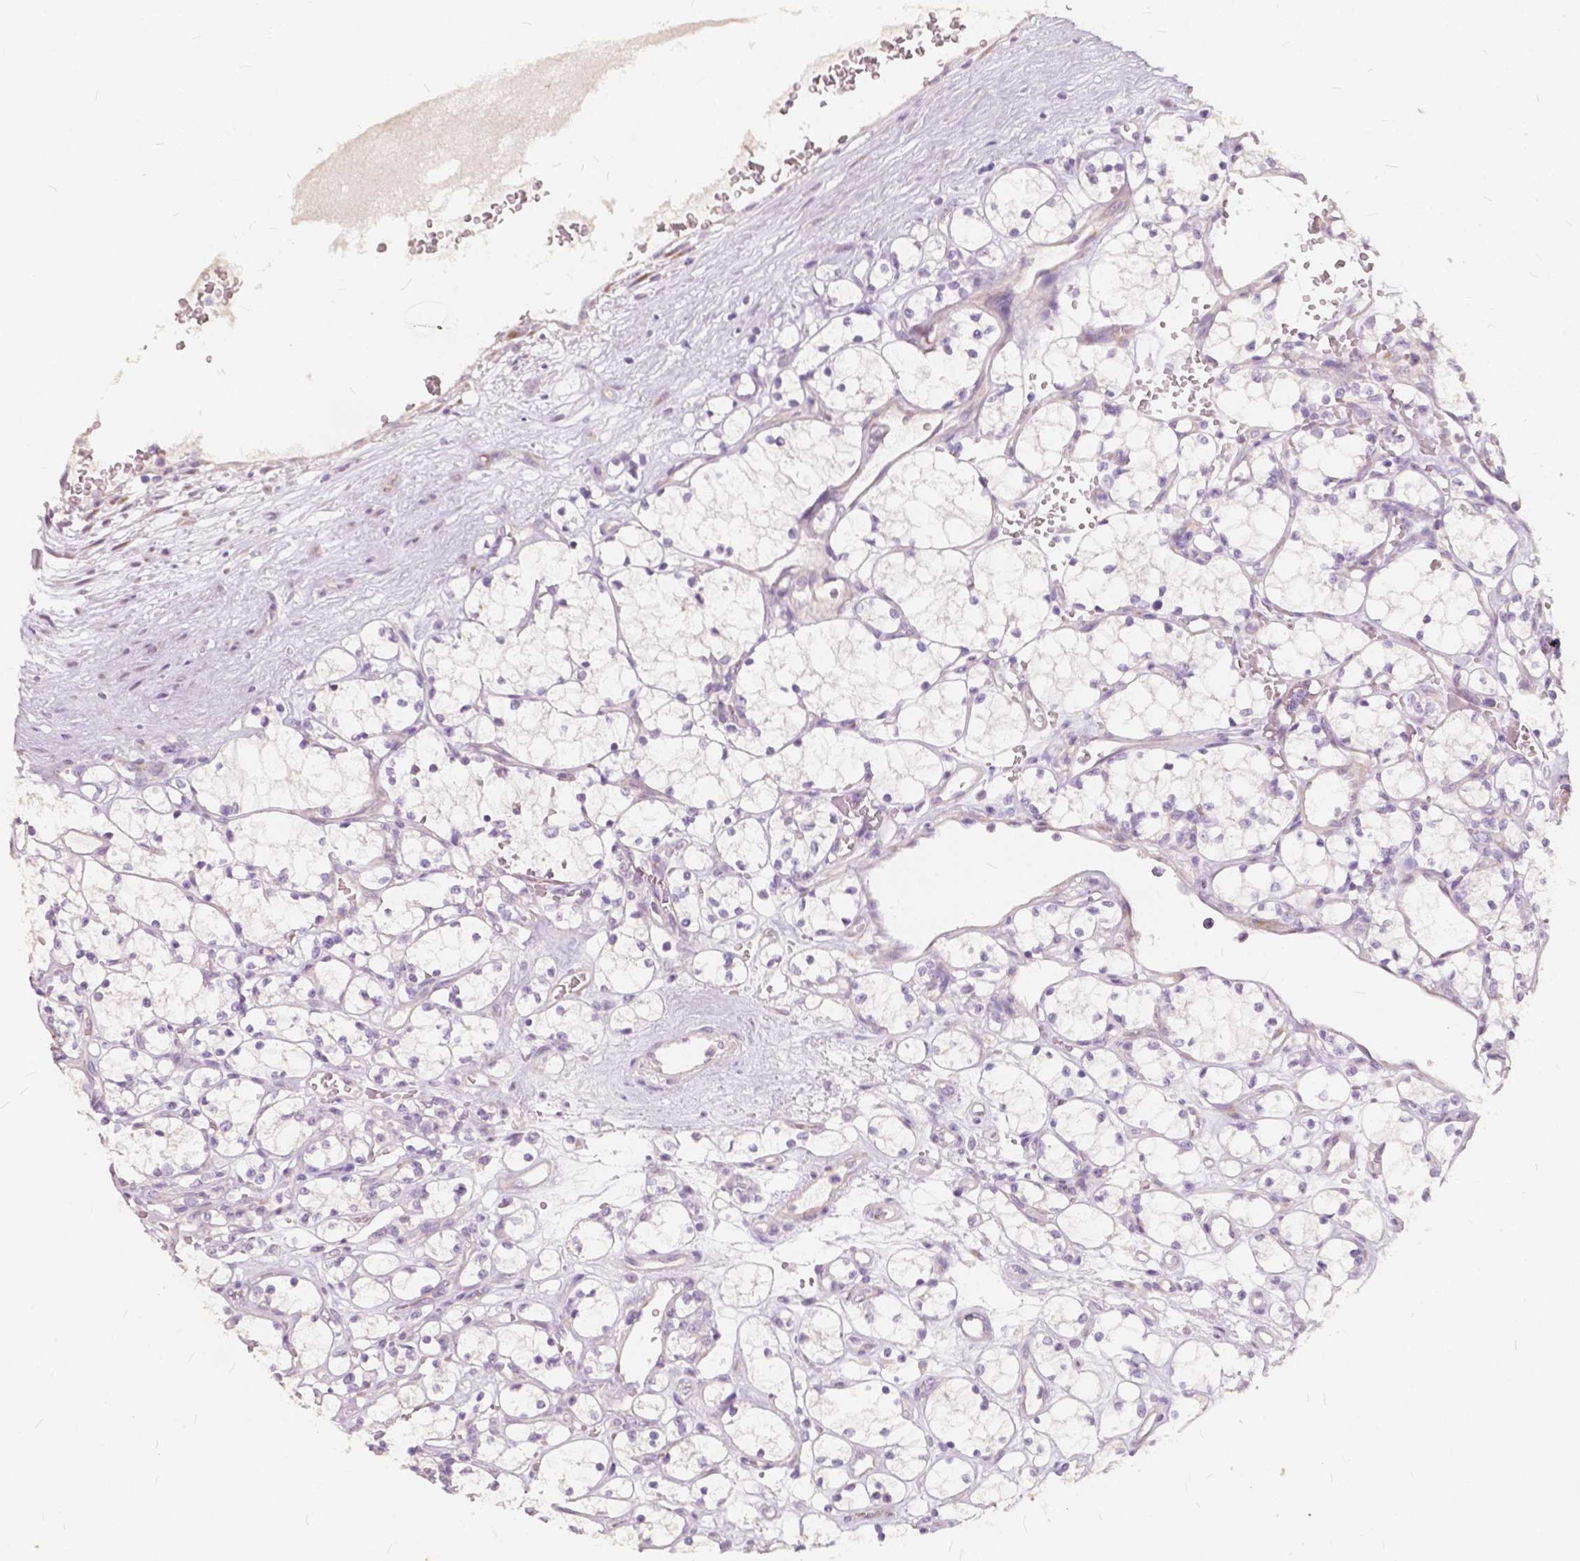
{"staining": {"intensity": "negative", "quantity": "none", "location": "none"}, "tissue": "renal cancer", "cell_type": "Tumor cells", "image_type": "cancer", "snomed": [{"axis": "morphology", "description": "Adenocarcinoma, NOS"}, {"axis": "topography", "description": "Kidney"}], "caption": "An image of human adenocarcinoma (renal) is negative for staining in tumor cells.", "gene": "SLC7A8", "patient": {"sex": "female", "age": 69}}